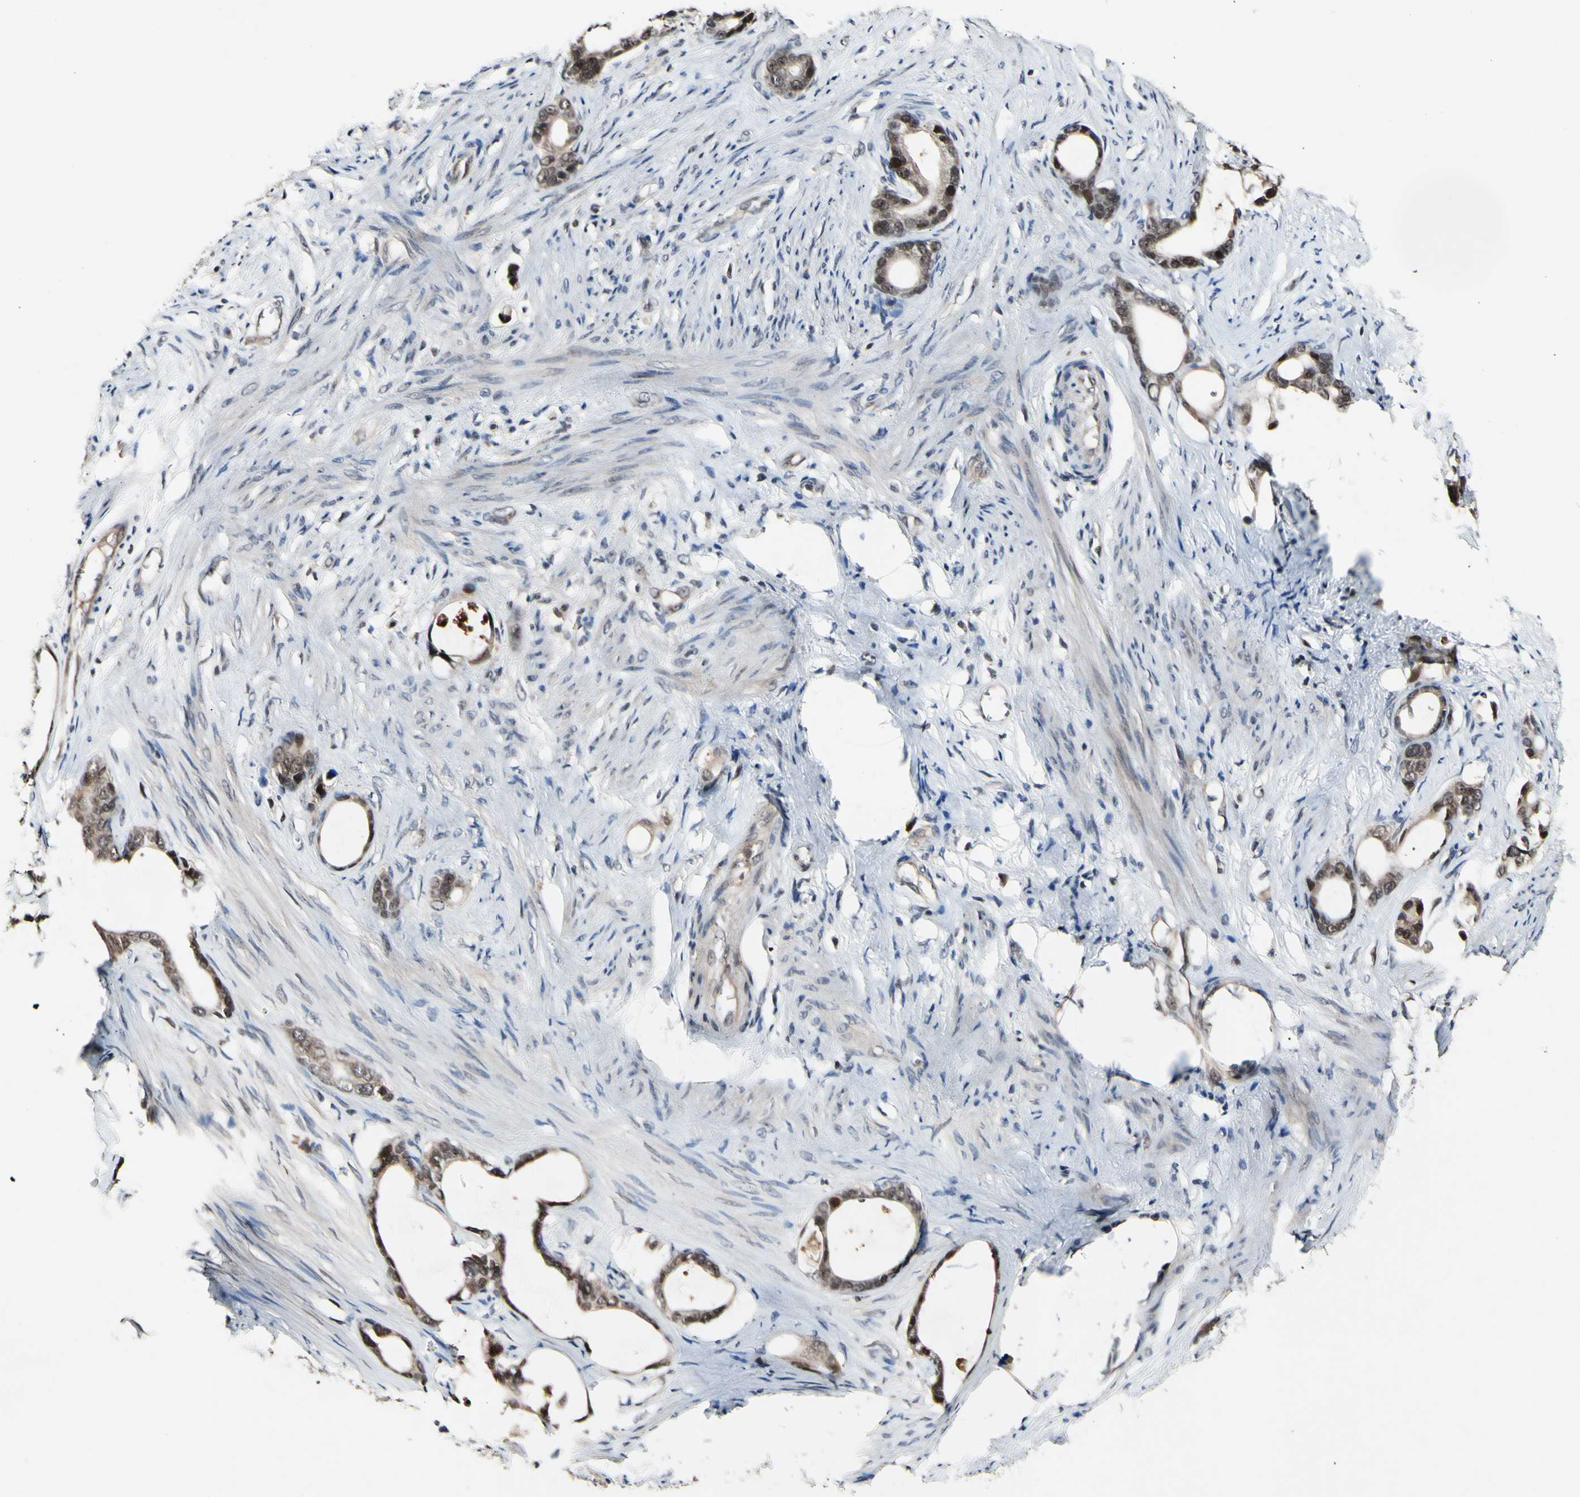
{"staining": {"intensity": "weak", "quantity": ">75%", "location": "cytoplasmic/membranous,nuclear"}, "tissue": "stomach cancer", "cell_type": "Tumor cells", "image_type": "cancer", "snomed": [{"axis": "morphology", "description": "Adenocarcinoma, NOS"}, {"axis": "topography", "description": "Stomach"}], "caption": "Stomach cancer stained for a protein (brown) shows weak cytoplasmic/membranous and nuclear positive positivity in about >75% of tumor cells.", "gene": "PSMD10", "patient": {"sex": "female", "age": 75}}